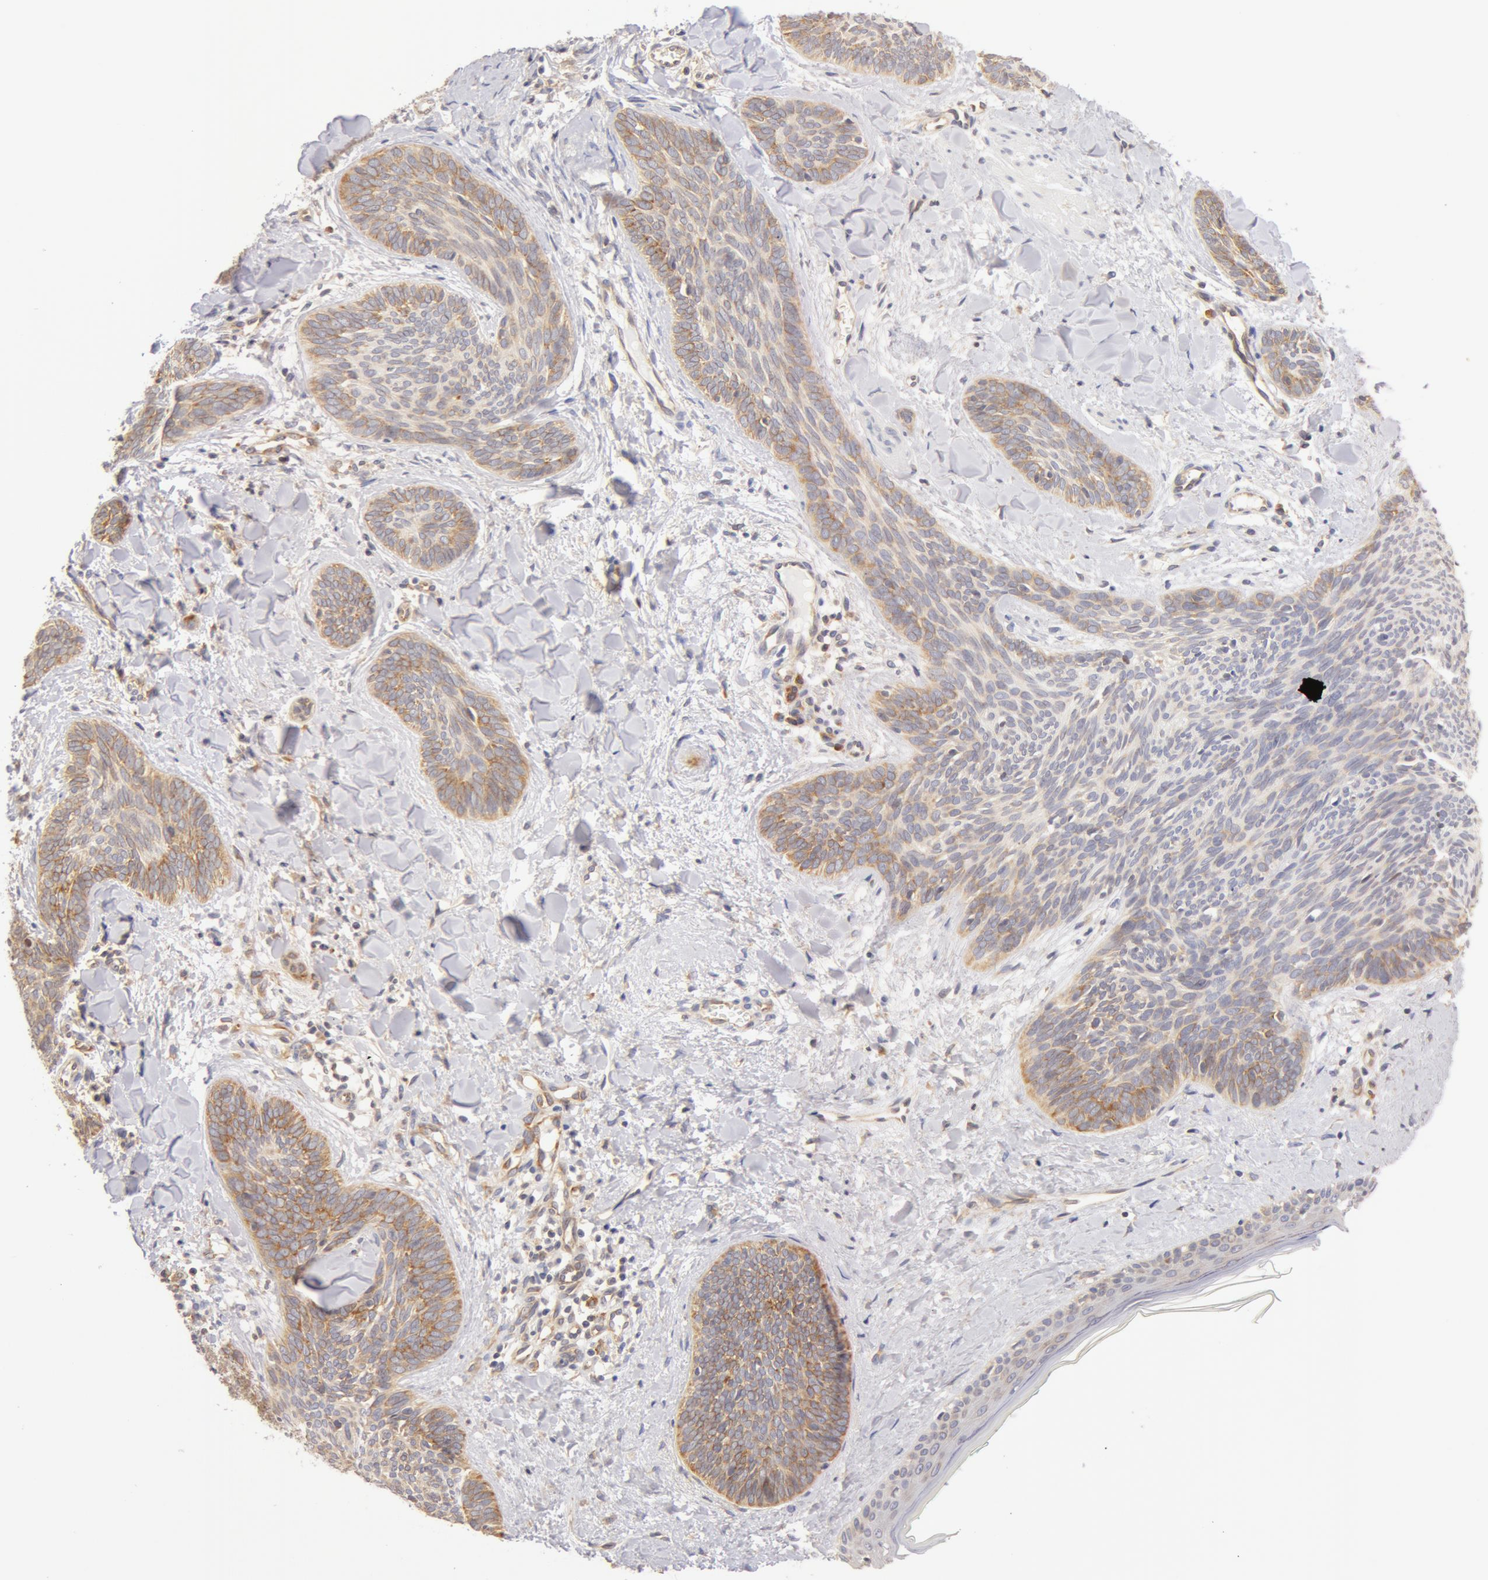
{"staining": {"intensity": "negative", "quantity": "none", "location": "none"}, "tissue": "skin cancer", "cell_type": "Tumor cells", "image_type": "cancer", "snomed": [{"axis": "morphology", "description": "Basal cell carcinoma"}, {"axis": "topography", "description": "Skin"}], "caption": "Immunohistochemical staining of human skin basal cell carcinoma shows no significant staining in tumor cells.", "gene": "DDX3Y", "patient": {"sex": "female", "age": 81}}